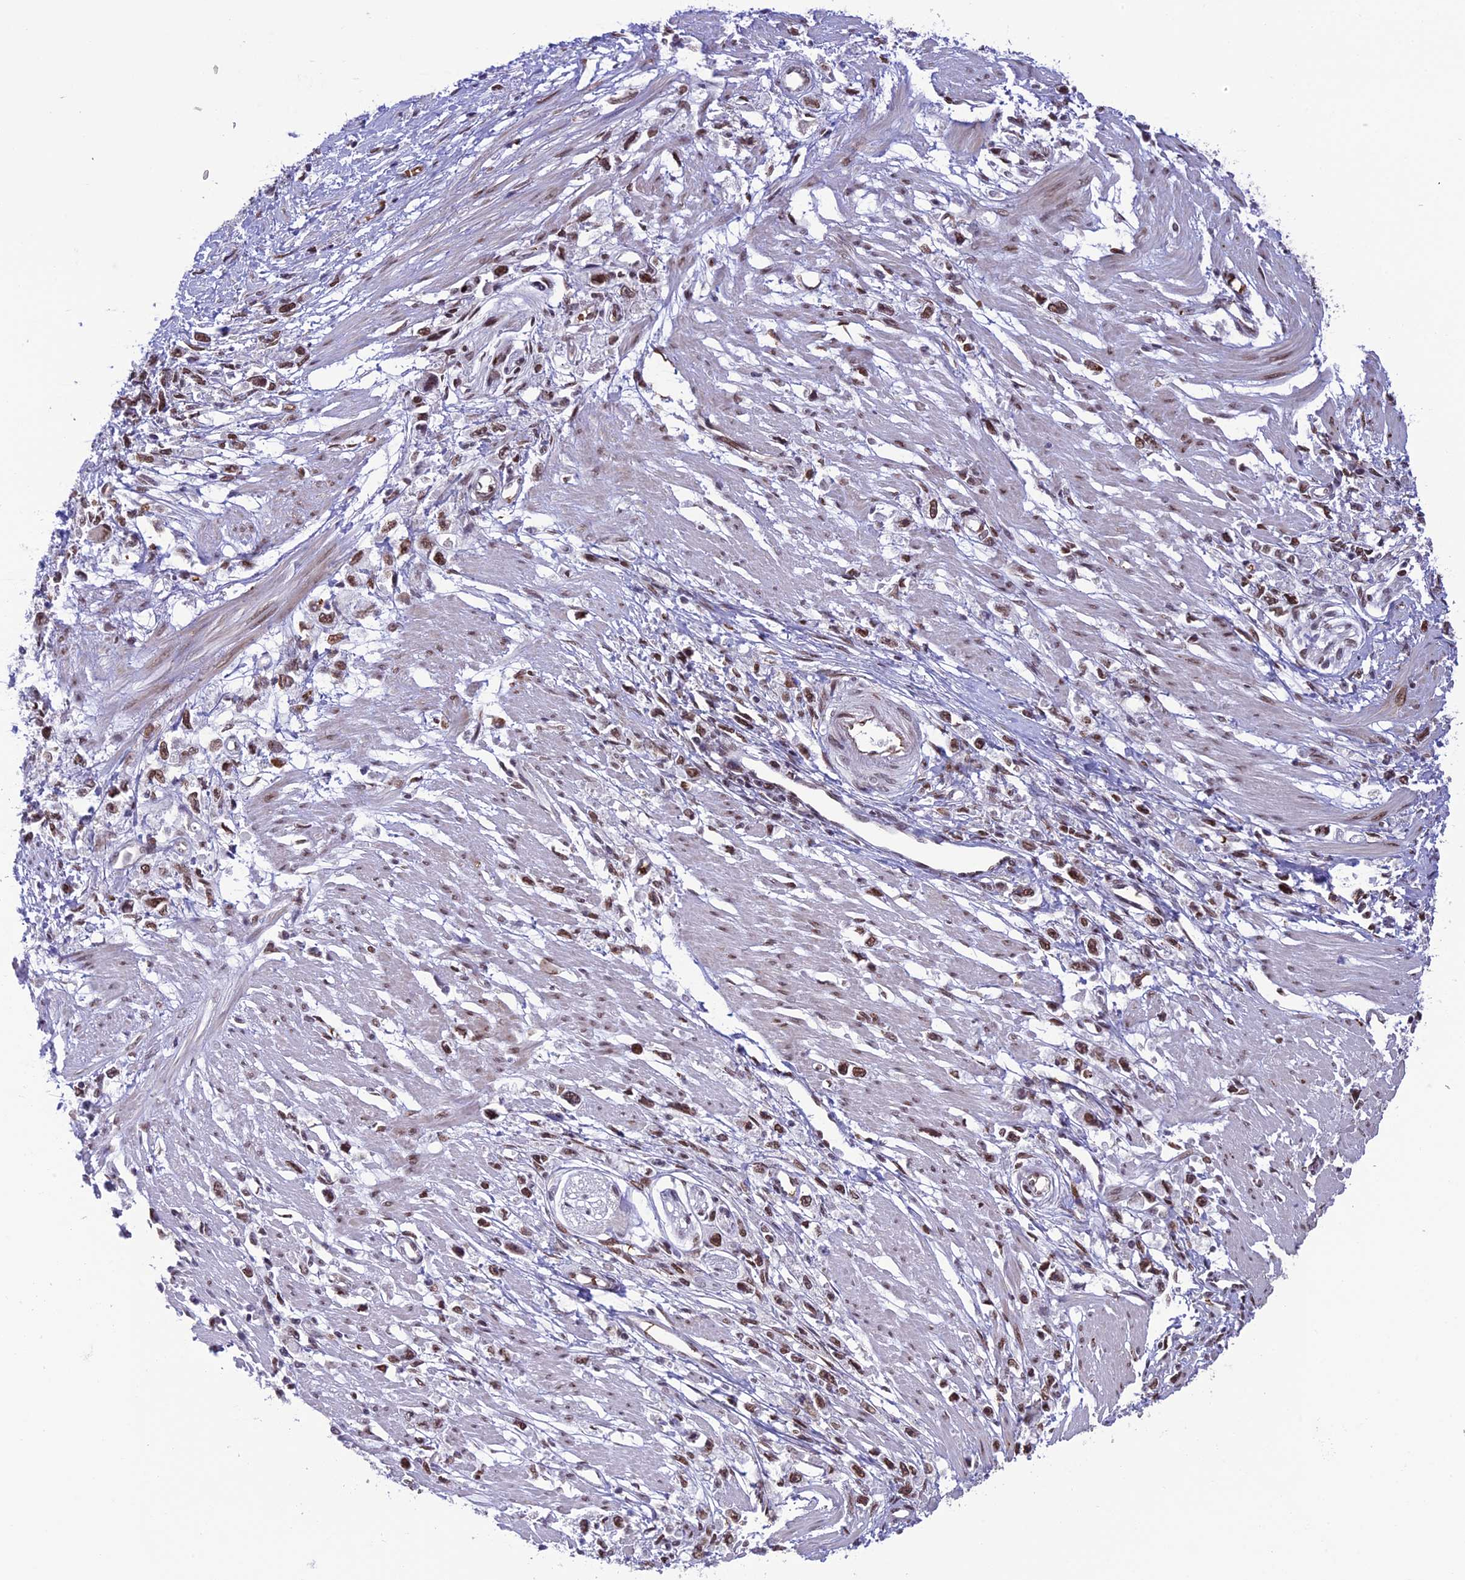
{"staining": {"intensity": "moderate", "quantity": ">75%", "location": "nuclear"}, "tissue": "stomach cancer", "cell_type": "Tumor cells", "image_type": "cancer", "snomed": [{"axis": "morphology", "description": "Adenocarcinoma, NOS"}, {"axis": "topography", "description": "Stomach"}], "caption": "DAB immunohistochemical staining of stomach cancer shows moderate nuclear protein expression in about >75% of tumor cells.", "gene": "MPHOSPH8", "patient": {"sex": "female", "age": 59}}